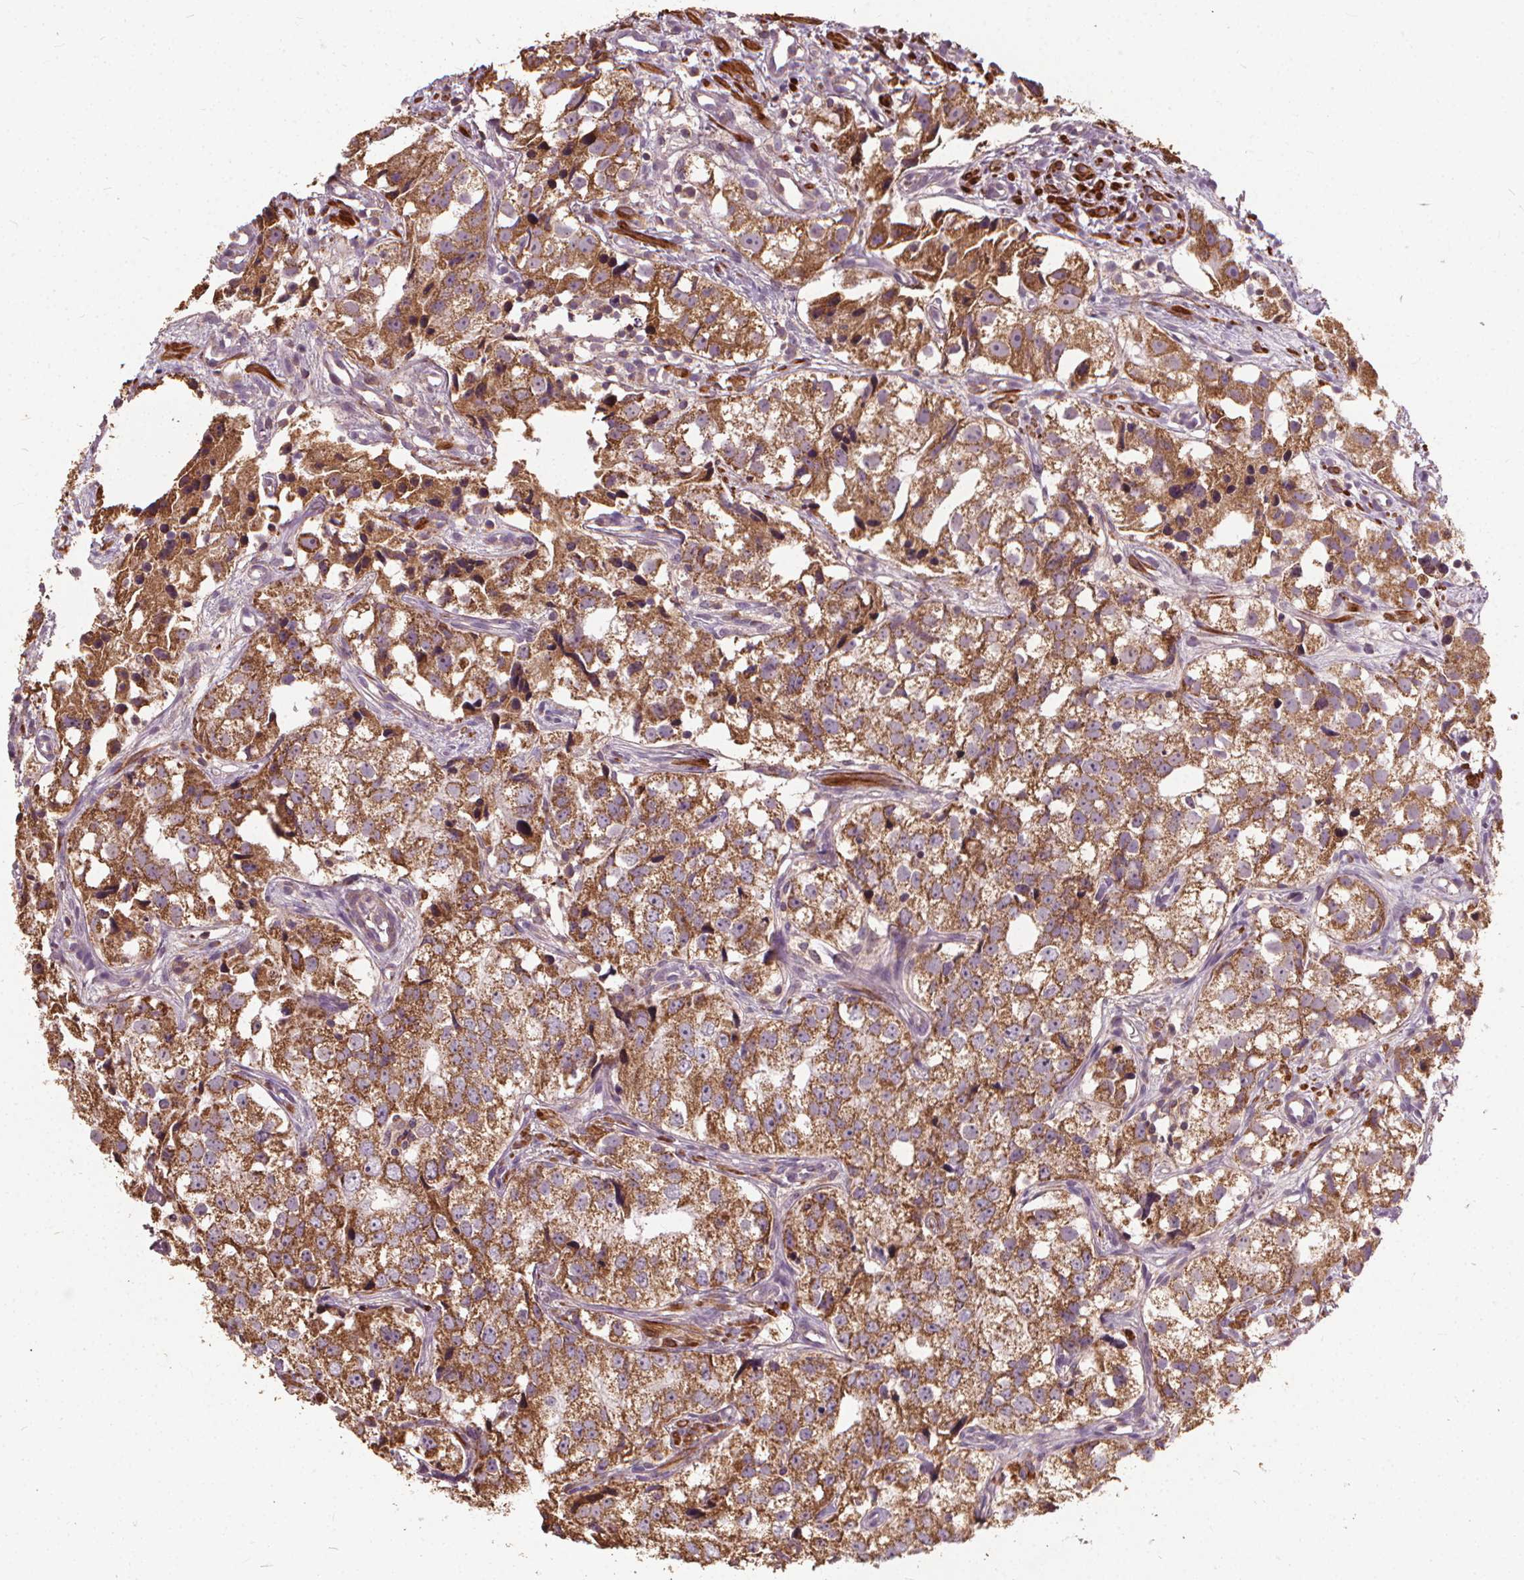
{"staining": {"intensity": "moderate", "quantity": ">75%", "location": "cytoplasmic/membranous"}, "tissue": "prostate cancer", "cell_type": "Tumor cells", "image_type": "cancer", "snomed": [{"axis": "morphology", "description": "Adenocarcinoma, High grade"}, {"axis": "topography", "description": "Prostate"}], "caption": "Prostate cancer was stained to show a protein in brown. There is medium levels of moderate cytoplasmic/membranous expression in approximately >75% of tumor cells. The staining was performed using DAB, with brown indicating positive protein expression. Nuclei are stained blue with hematoxylin.", "gene": "ORAI2", "patient": {"sex": "male", "age": 68}}